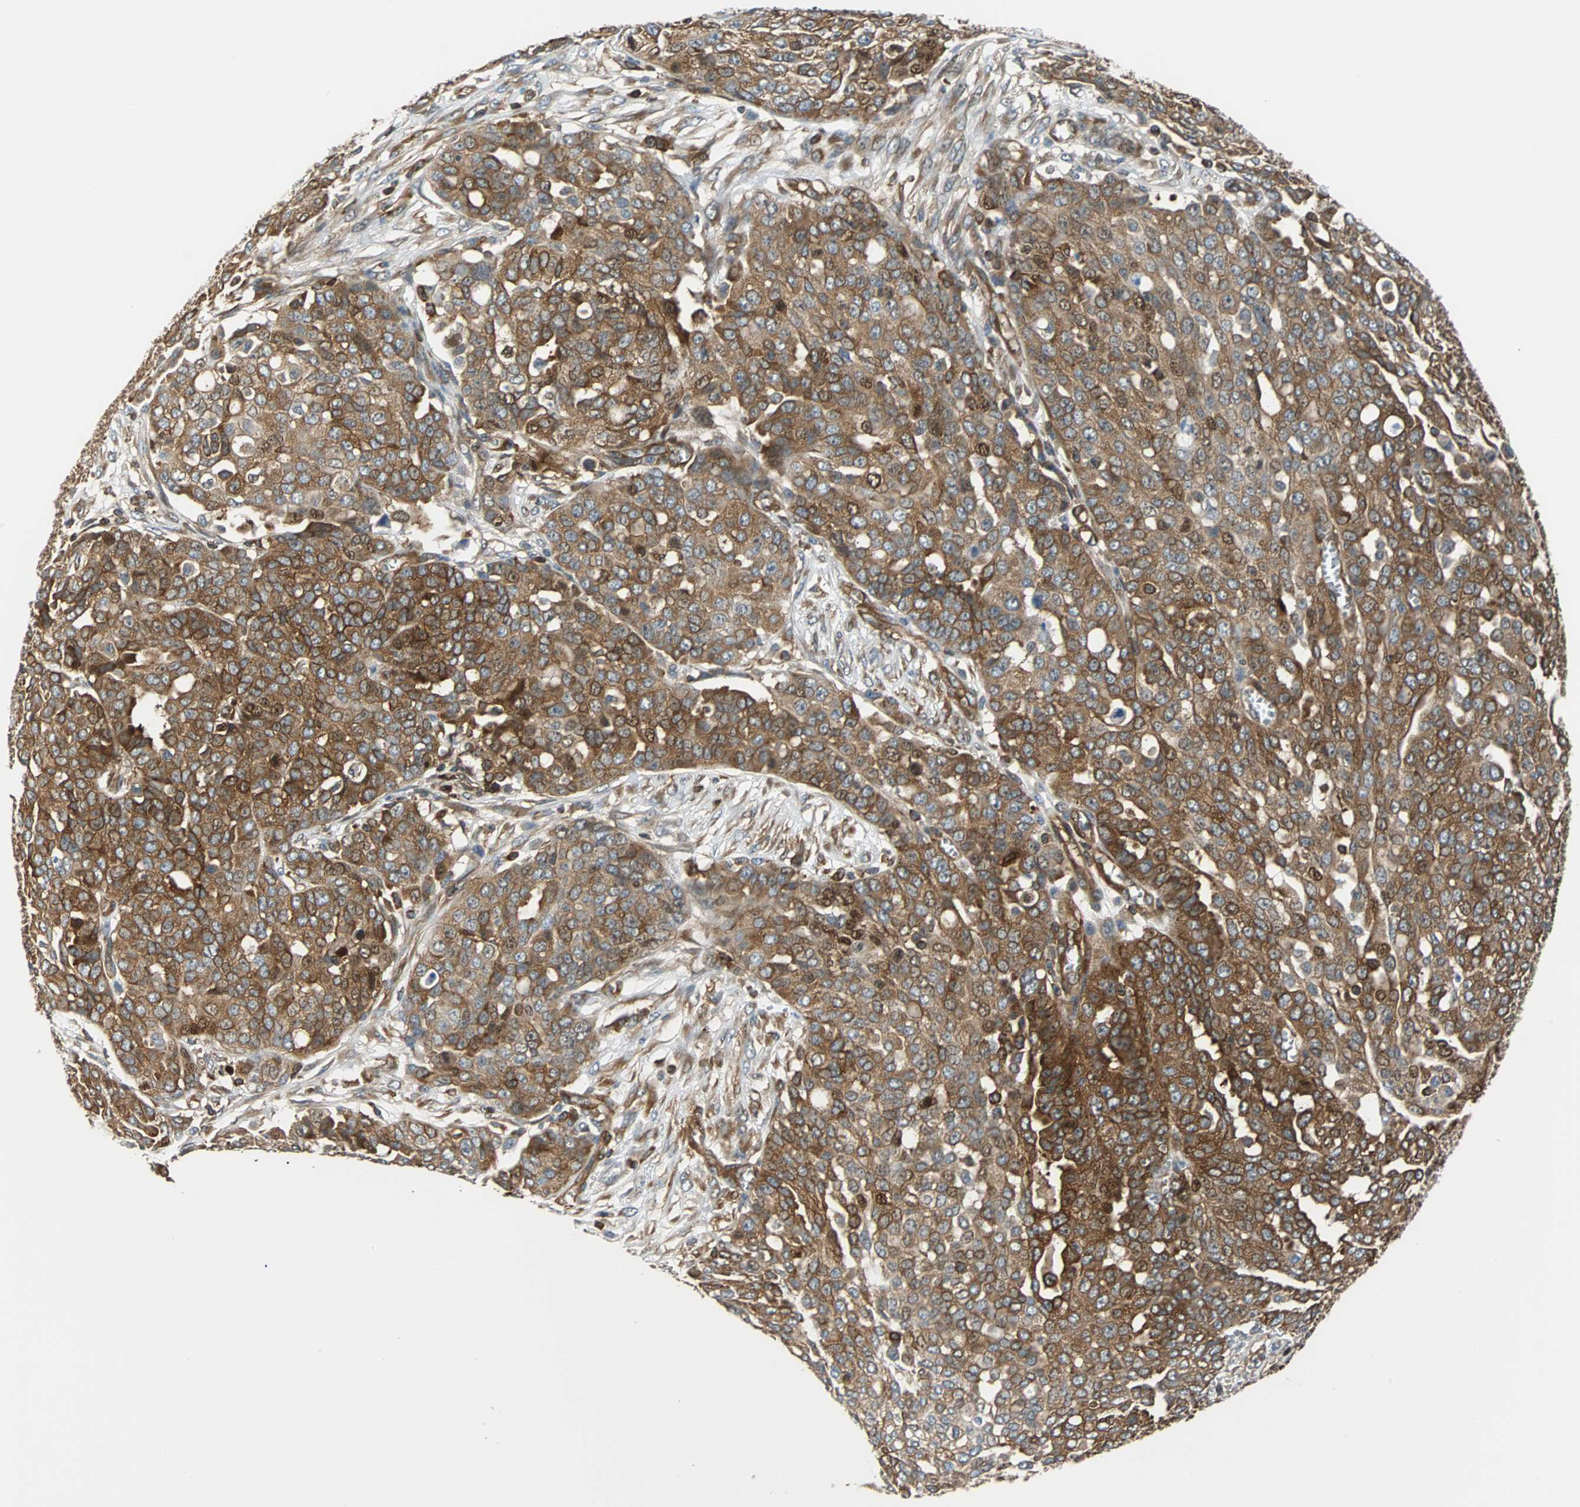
{"staining": {"intensity": "strong", "quantity": ">75%", "location": "cytoplasmic/membranous"}, "tissue": "ovarian cancer", "cell_type": "Tumor cells", "image_type": "cancer", "snomed": [{"axis": "morphology", "description": "Cystadenocarcinoma, serous, NOS"}, {"axis": "topography", "description": "Soft tissue"}, {"axis": "topography", "description": "Ovary"}], "caption": "Ovarian cancer (serous cystadenocarcinoma) tissue shows strong cytoplasmic/membranous positivity in approximately >75% of tumor cells, visualized by immunohistochemistry.", "gene": "RELA", "patient": {"sex": "female", "age": 57}}